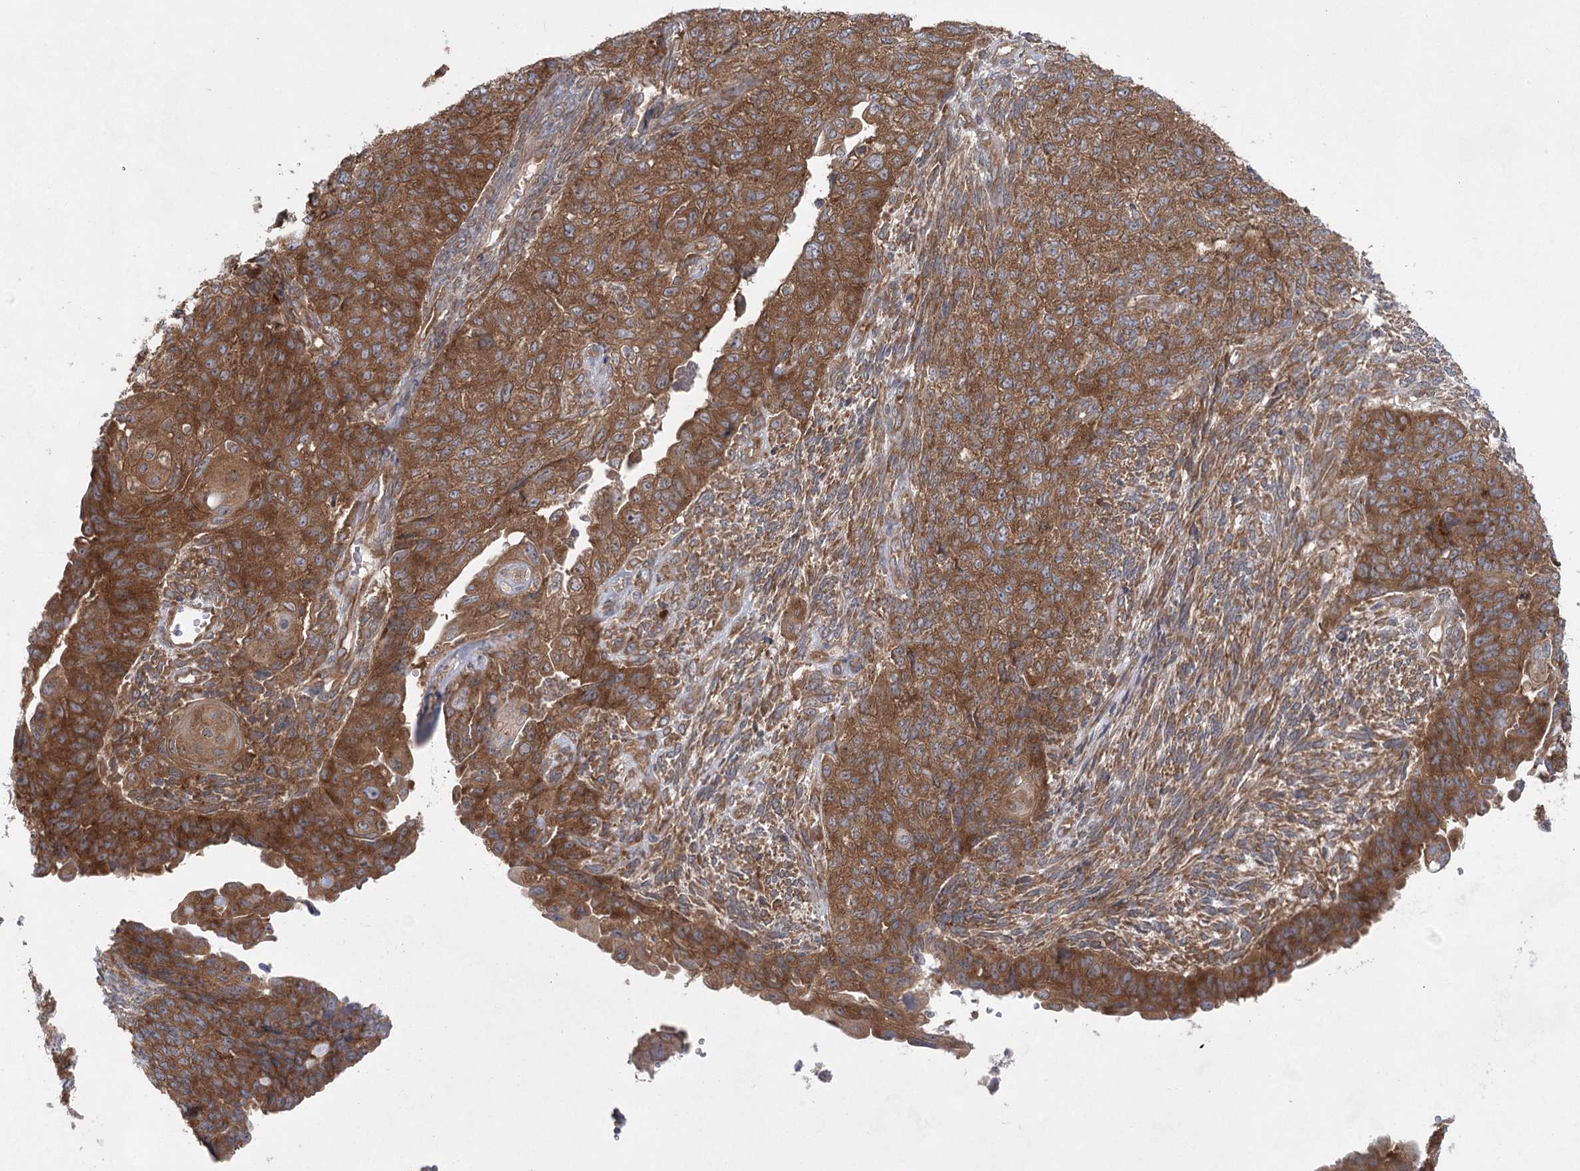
{"staining": {"intensity": "moderate", "quantity": ">75%", "location": "cytoplasmic/membranous"}, "tissue": "endometrial cancer", "cell_type": "Tumor cells", "image_type": "cancer", "snomed": [{"axis": "morphology", "description": "Adenocarcinoma, NOS"}, {"axis": "topography", "description": "Endometrium"}], "caption": "Human endometrial cancer (adenocarcinoma) stained with a brown dye displays moderate cytoplasmic/membranous positive expression in about >75% of tumor cells.", "gene": "EIF3A", "patient": {"sex": "female", "age": 32}}